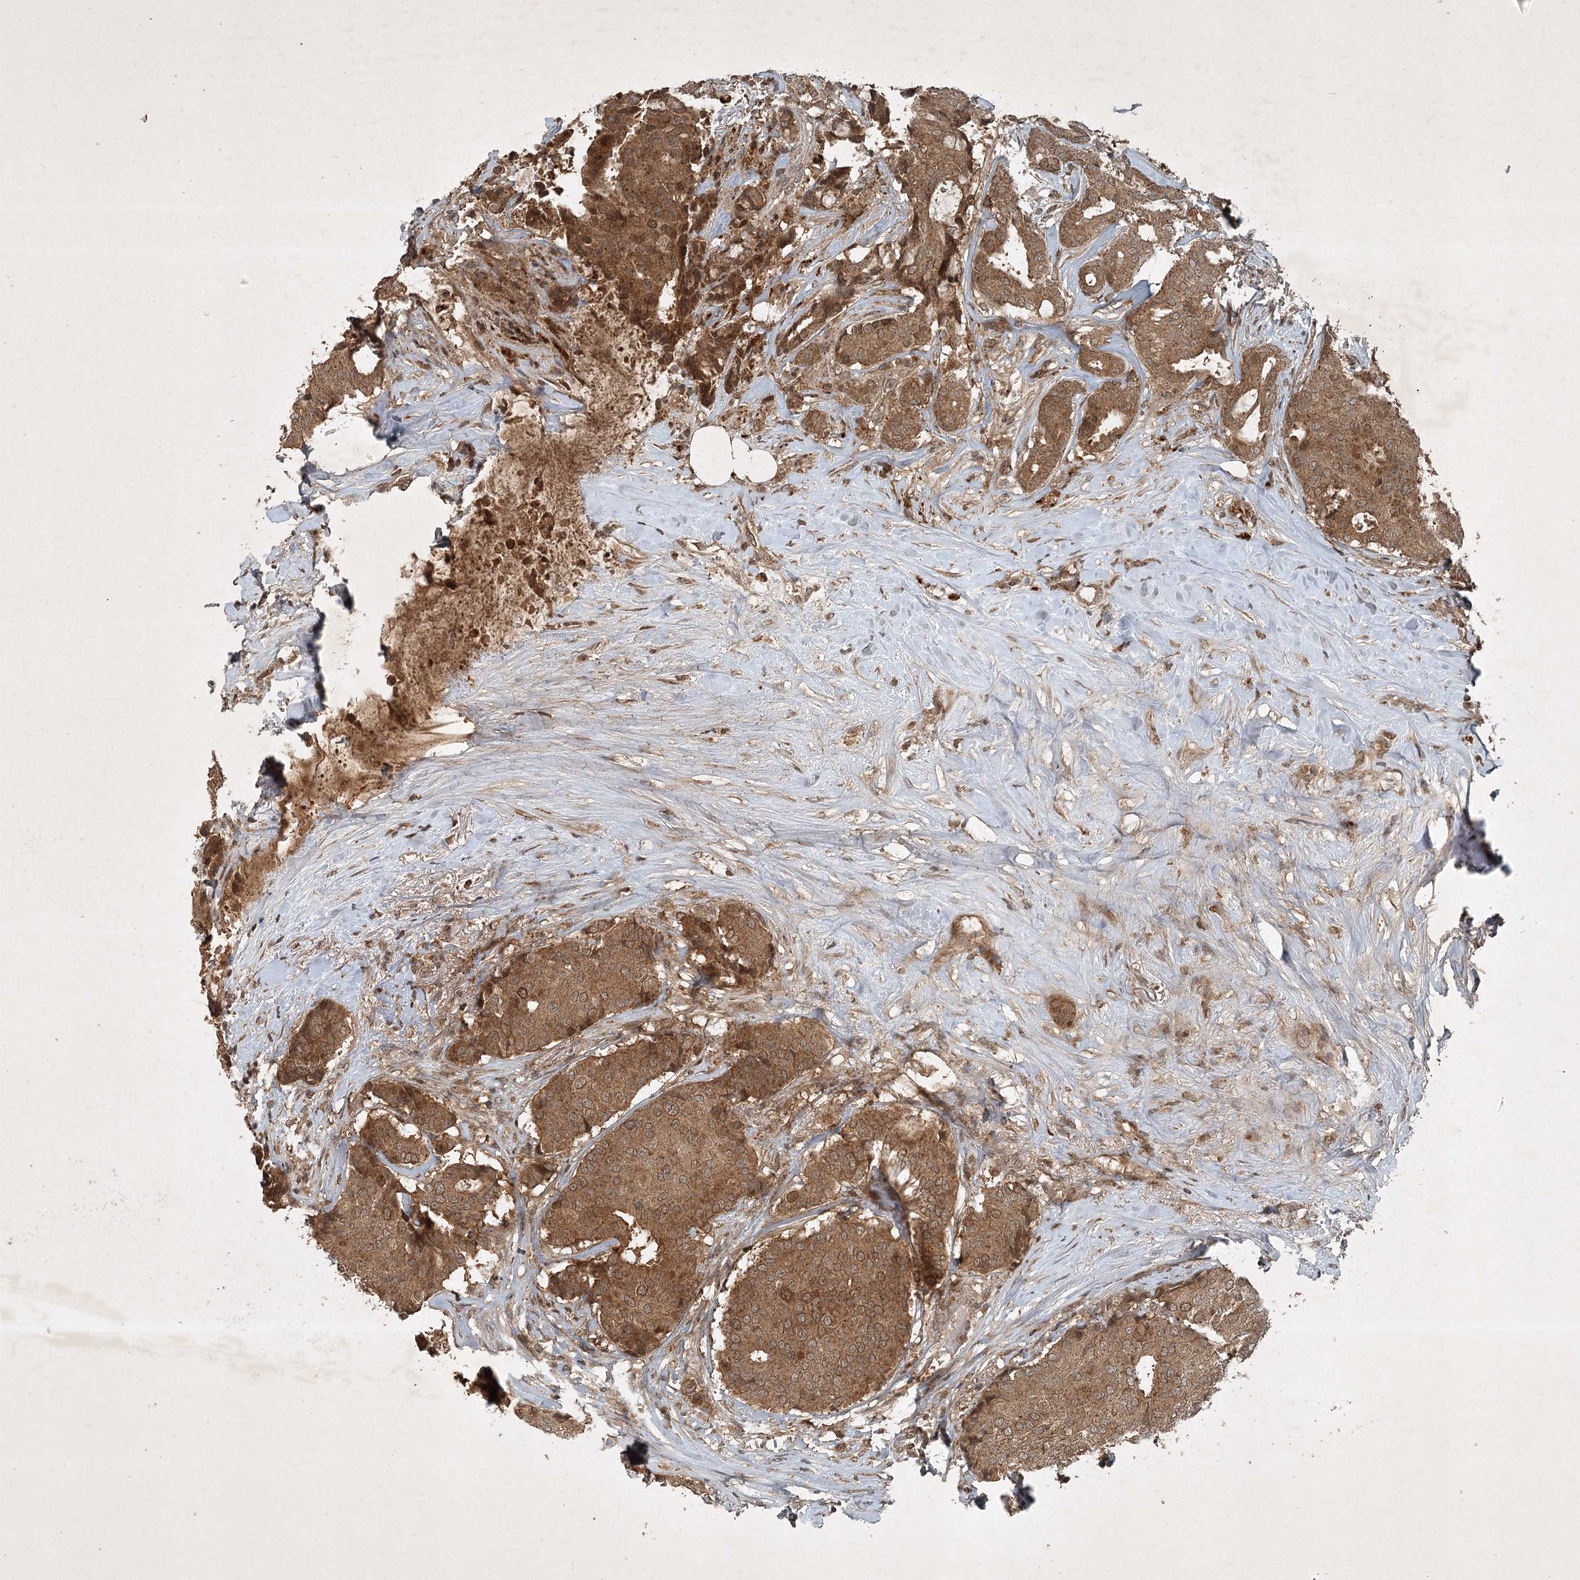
{"staining": {"intensity": "moderate", "quantity": ">75%", "location": "cytoplasmic/membranous,nuclear"}, "tissue": "breast cancer", "cell_type": "Tumor cells", "image_type": "cancer", "snomed": [{"axis": "morphology", "description": "Duct carcinoma"}, {"axis": "topography", "description": "Breast"}], "caption": "Immunohistochemical staining of breast infiltrating ductal carcinoma exhibits medium levels of moderate cytoplasmic/membranous and nuclear staining in approximately >75% of tumor cells. (IHC, brightfield microscopy, high magnification).", "gene": "UNC93A", "patient": {"sex": "female", "age": 75}}